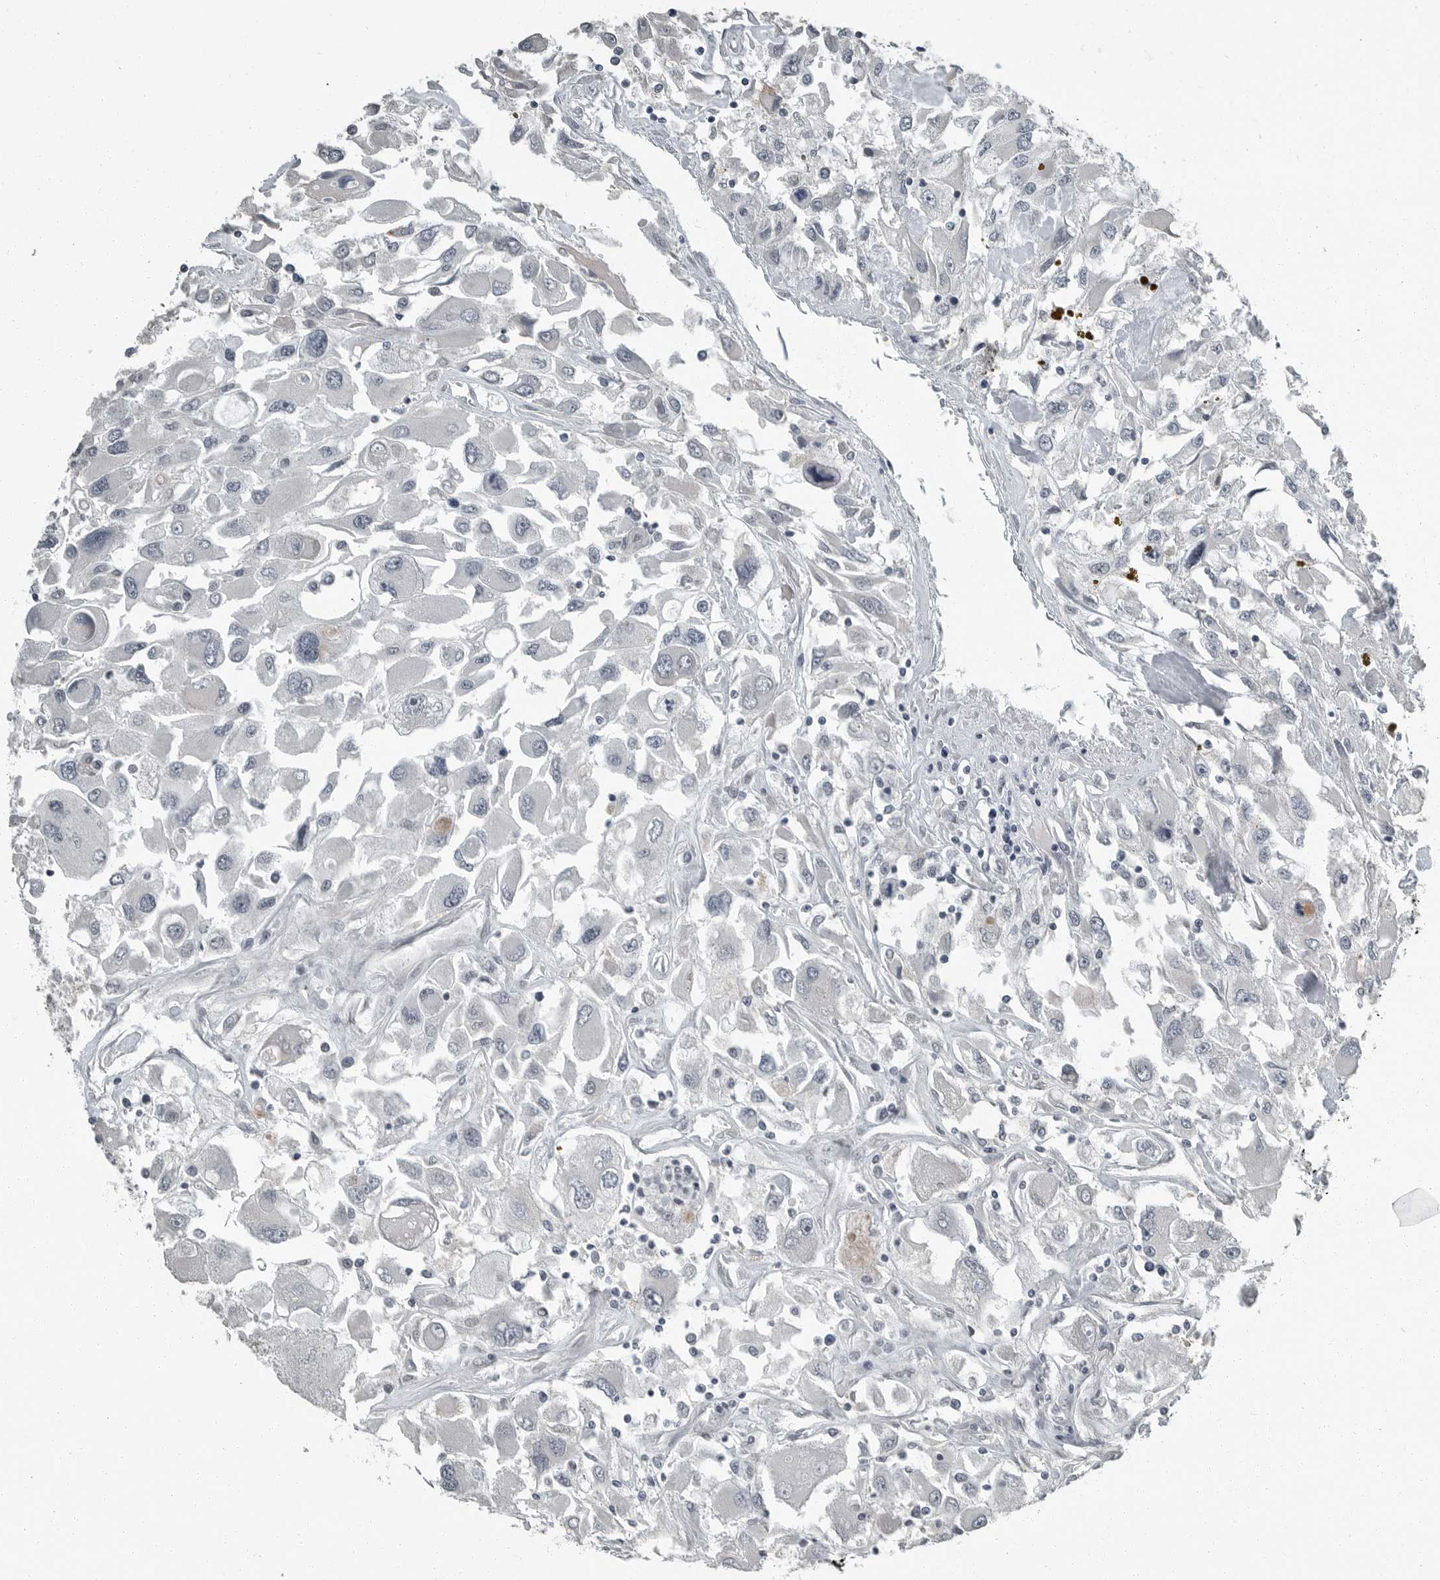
{"staining": {"intensity": "negative", "quantity": "none", "location": "none"}, "tissue": "renal cancer", "cell_type": "Tumor cells", "image_type": "cancer", "snomed": [{"axis": "morphology", "description": "Adenocarcinoma, NOS"}, {"axis": "topography", "description": "Kidney"}], "caption": "The image shows no staining of tumor cells in renal adenocarcinoma.", "gene": "KYAT1", "patient": {"sex": "female", "age": 52}}